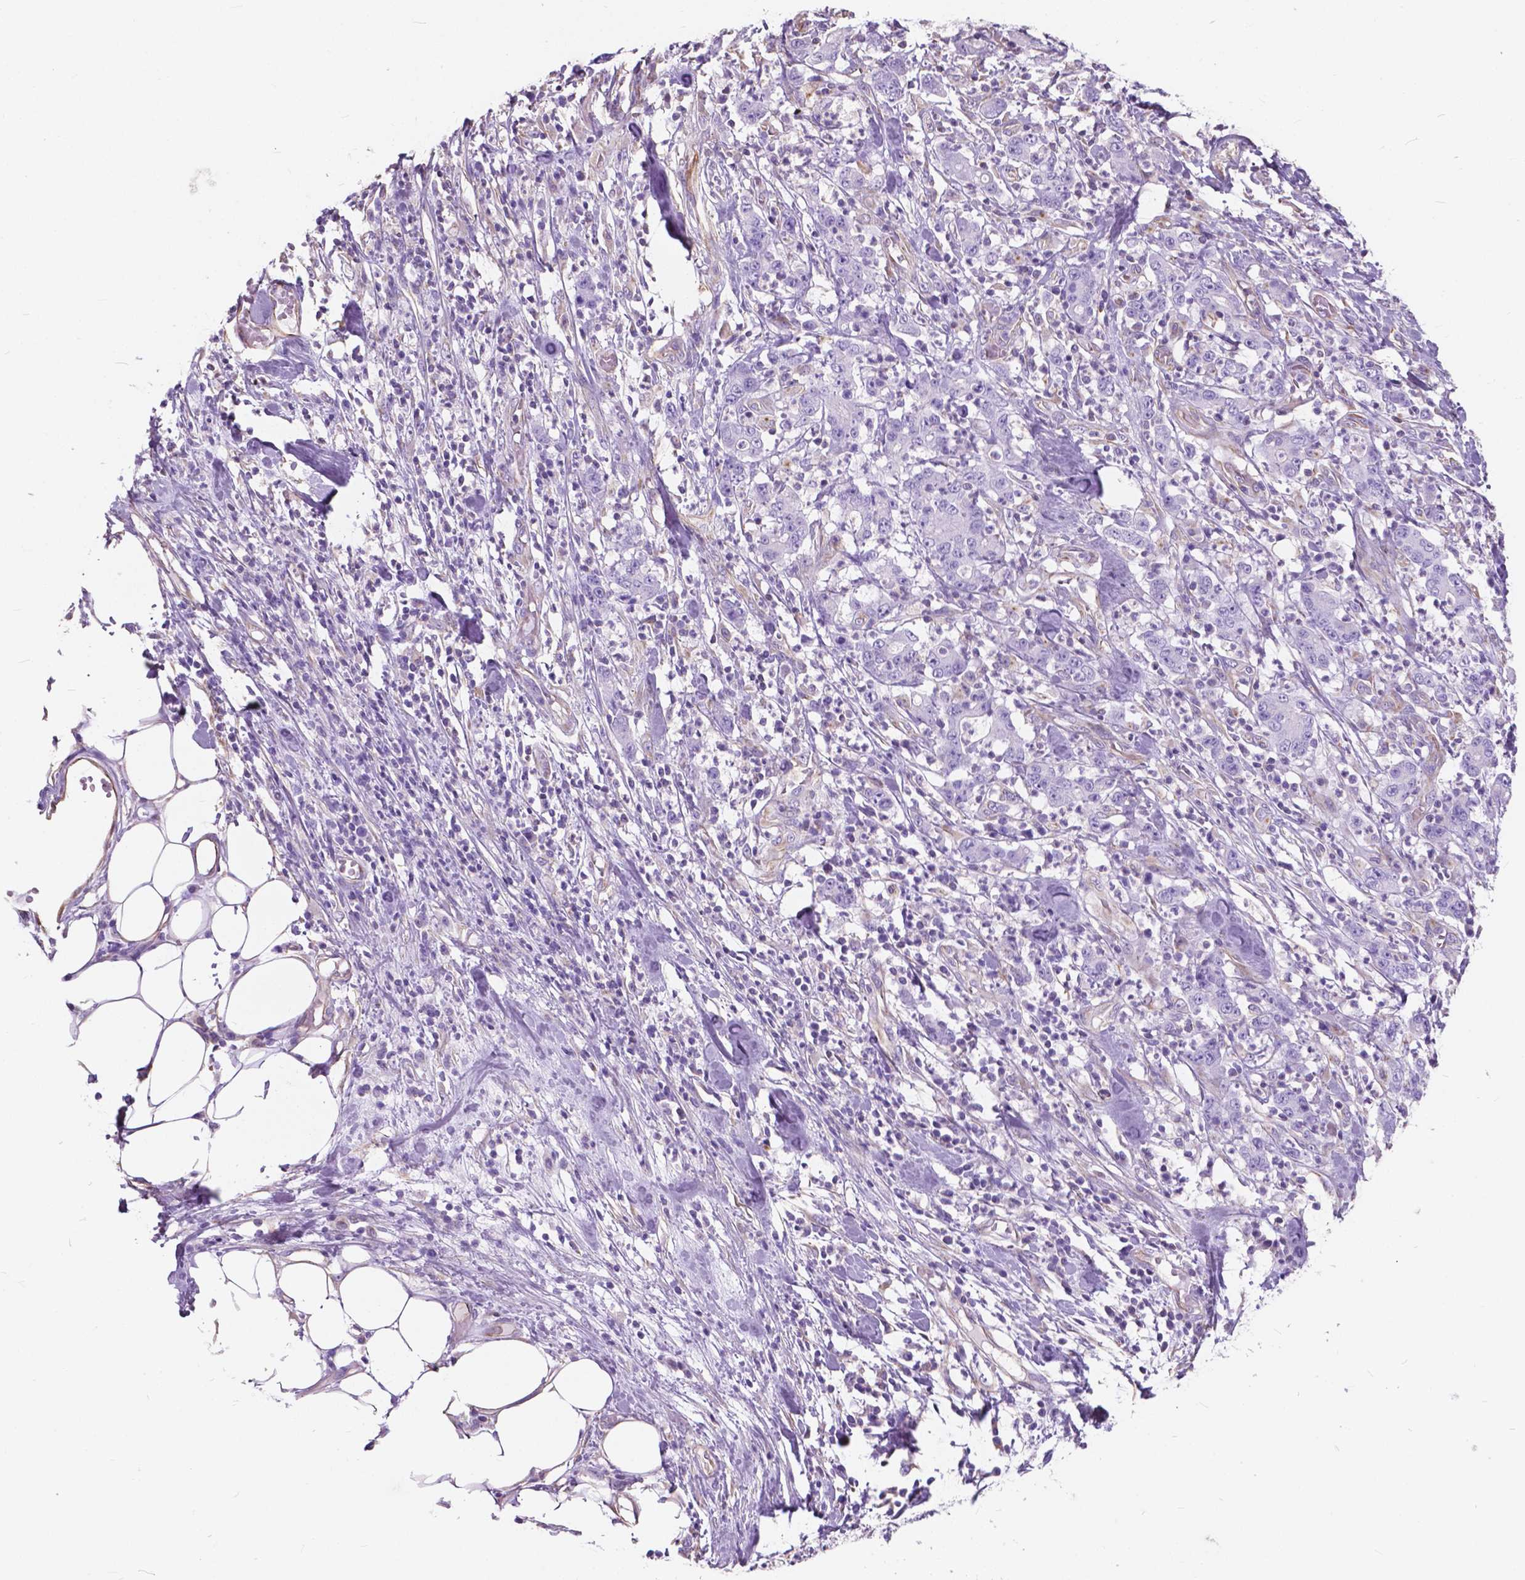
{"staining": {"intensity": "negative", "quantity": "none", "location": "none"}, "tissue": "stomach cancer", "cell_type": "Tumor cells", "image_type": "cancer", "snomed": [{"axis": "morphology", "description": "Adenocarcinoma, NOS"}, {"axis": "topography", "description": "Stomach, upper"}], "caption": "Immunohistochemical staining of stomach cancer (adenocarcinoma) demonstrates no significant expression in tumor cells.", "gene": "AMOT", "patient": {"sex": "male", "age": 68}}